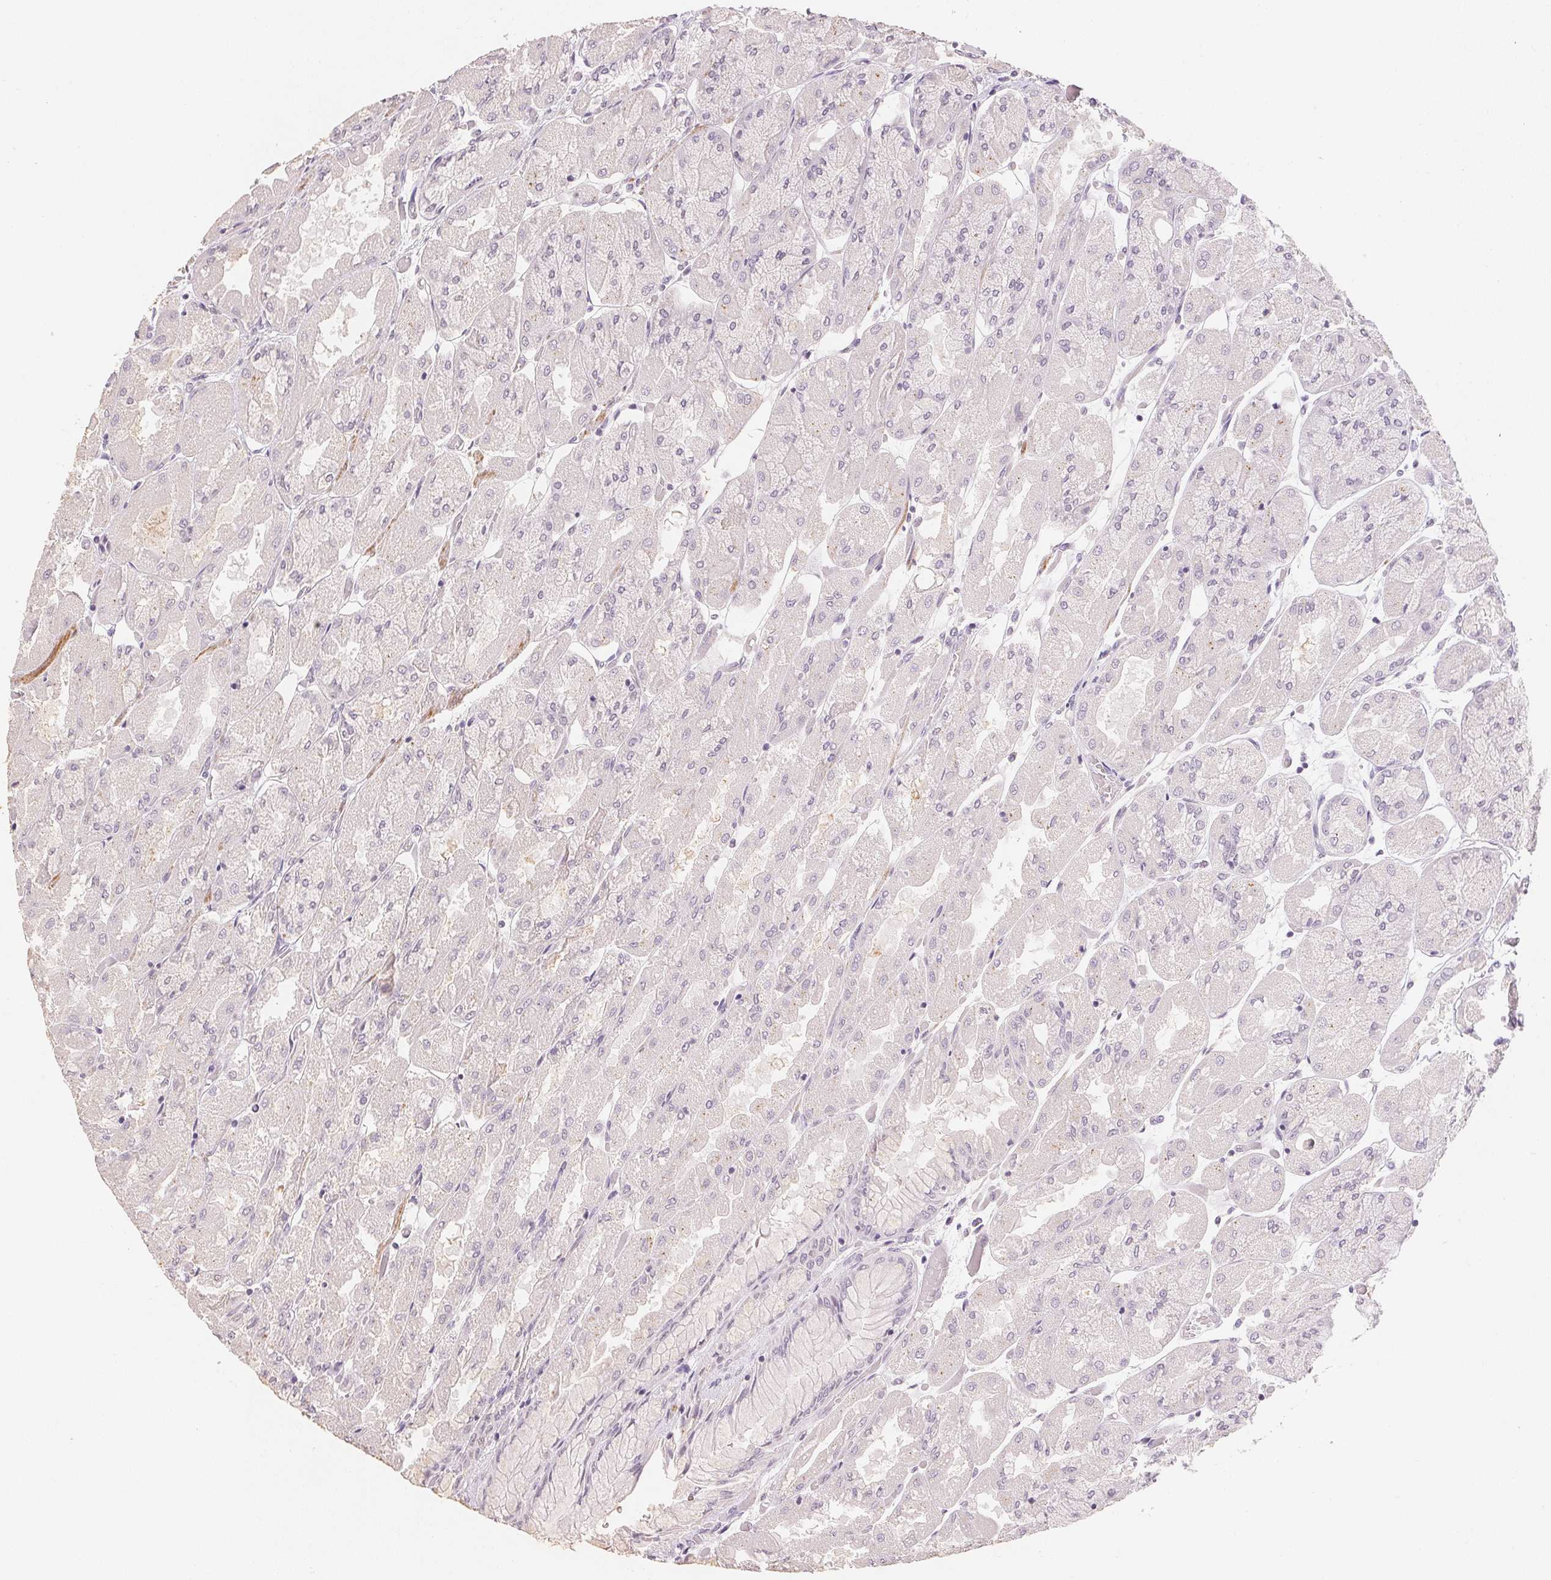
{"staining": {"intensity": "negative", "quantity": "none", "location": "none"}, "tissue": "stomach", "cell_type": "Glandular cells", "image_type": "normal", "snomed": [{"axis": "morphology", "description": "Normal tissue, NOS"}, {"axis": "topography", "description": "Stomach"}], "caption": "This is an immunohistochemistry micrograph of benign stomach. There is no positivity in glandular cells.", "gene": "SMTN", "patient": {"sex": "female", "age": 61}}